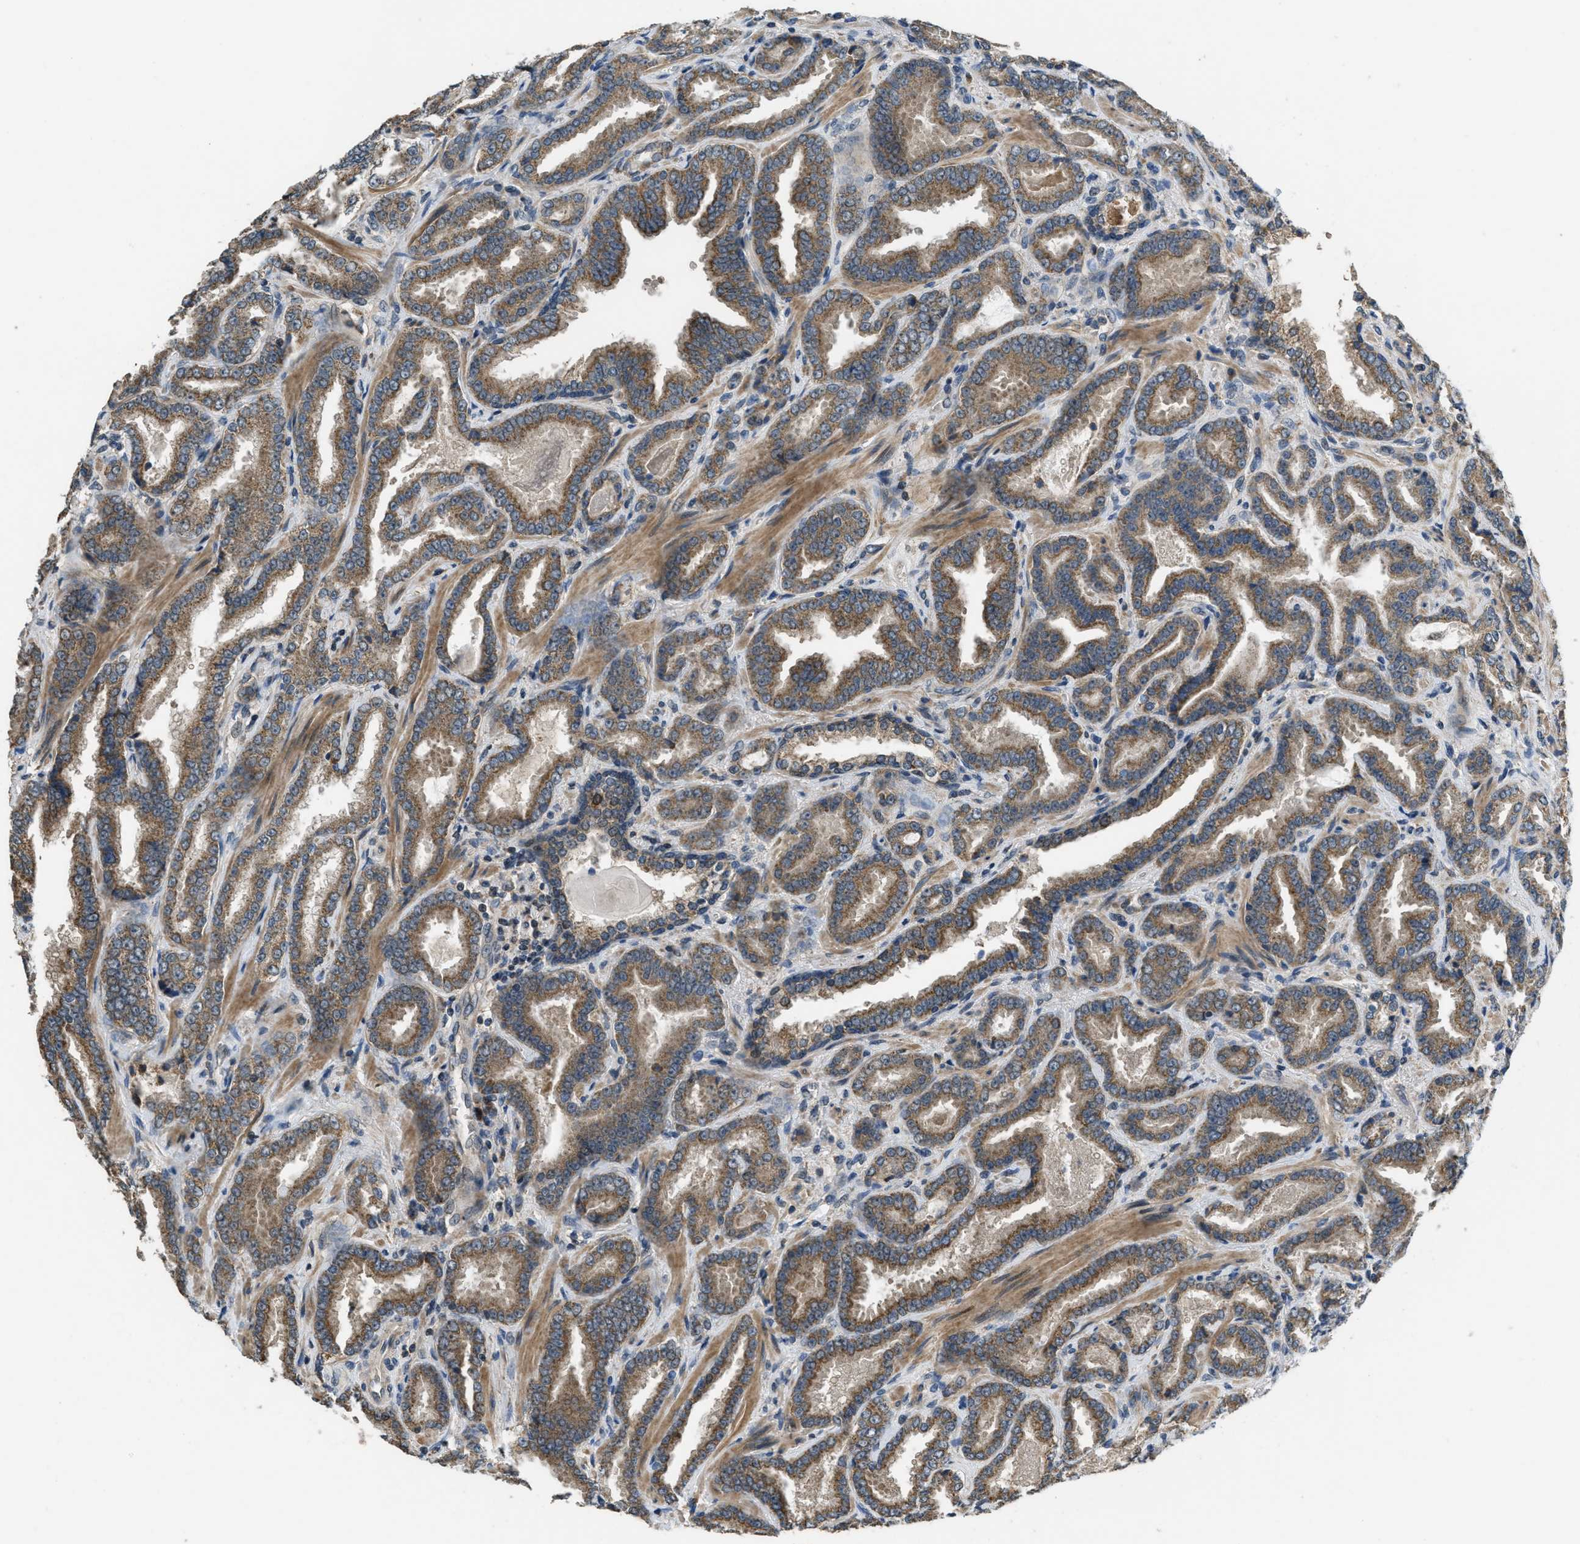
{"staining": {"intensity": "moderate", "quantity": ">75%", "location": "cytoplasmic/membranous"}, "tissue": "prostate cancer", "cell_type": "Tumor cells", "image_type": "cancer", "snomed": [{"axis": "morphology", "description": "Adenocarcinoma, Low grade"}, {"axis": "topography", "description": "Prostate"}], "caption": "Low-grade adenocarcinoma (prostate) stained for a protein (brown) exhibits moderate cytoplasmic/membranous positive positivity in about >75% of tumor cells.", "gene": "NAT1", "patient": {"sex": "male", "age": 60}}